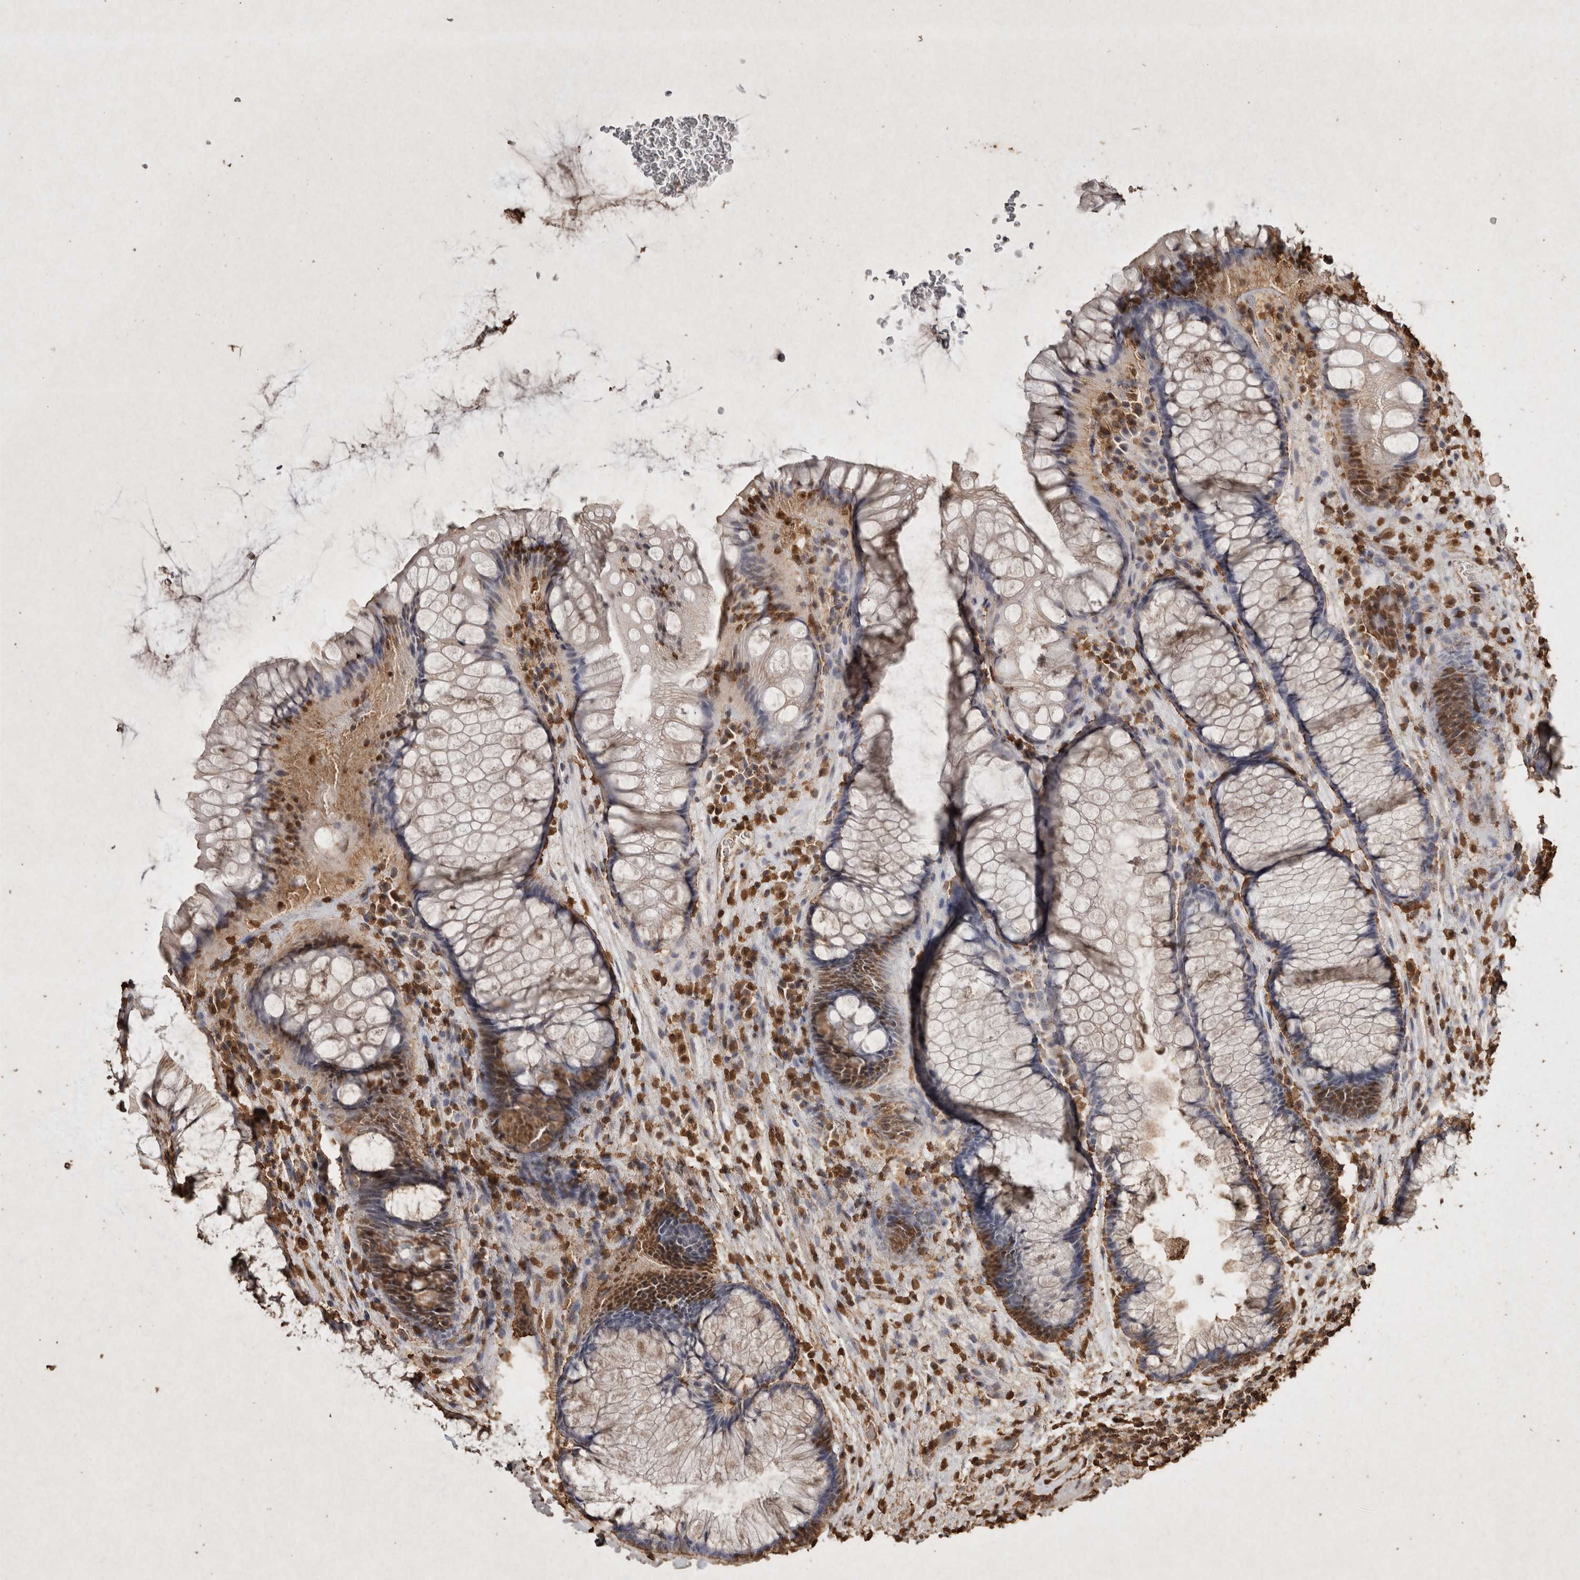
{"staining": {"intensity": "moderate", "quantity": "25%-75%", "location": "nuclear"}, "tissue": "rectum", "cell_type": "Glandular cells", "image_type": "normal", "snomed": [{"axis": "morphology", "description": "Normal tissue, NOS"}, {"axis": "topography", "description": "Rectum"}], "caption": "Immunohistochemistry (IHC) histopathology image of unremarkable human rectum stained for a protein (brown), which demonstrates medium levels of moderate nuclear staining in about 25%-75% of glandular cells.", "gene": "FSTL3", "patient": {"sex": "male", "age": 51}}